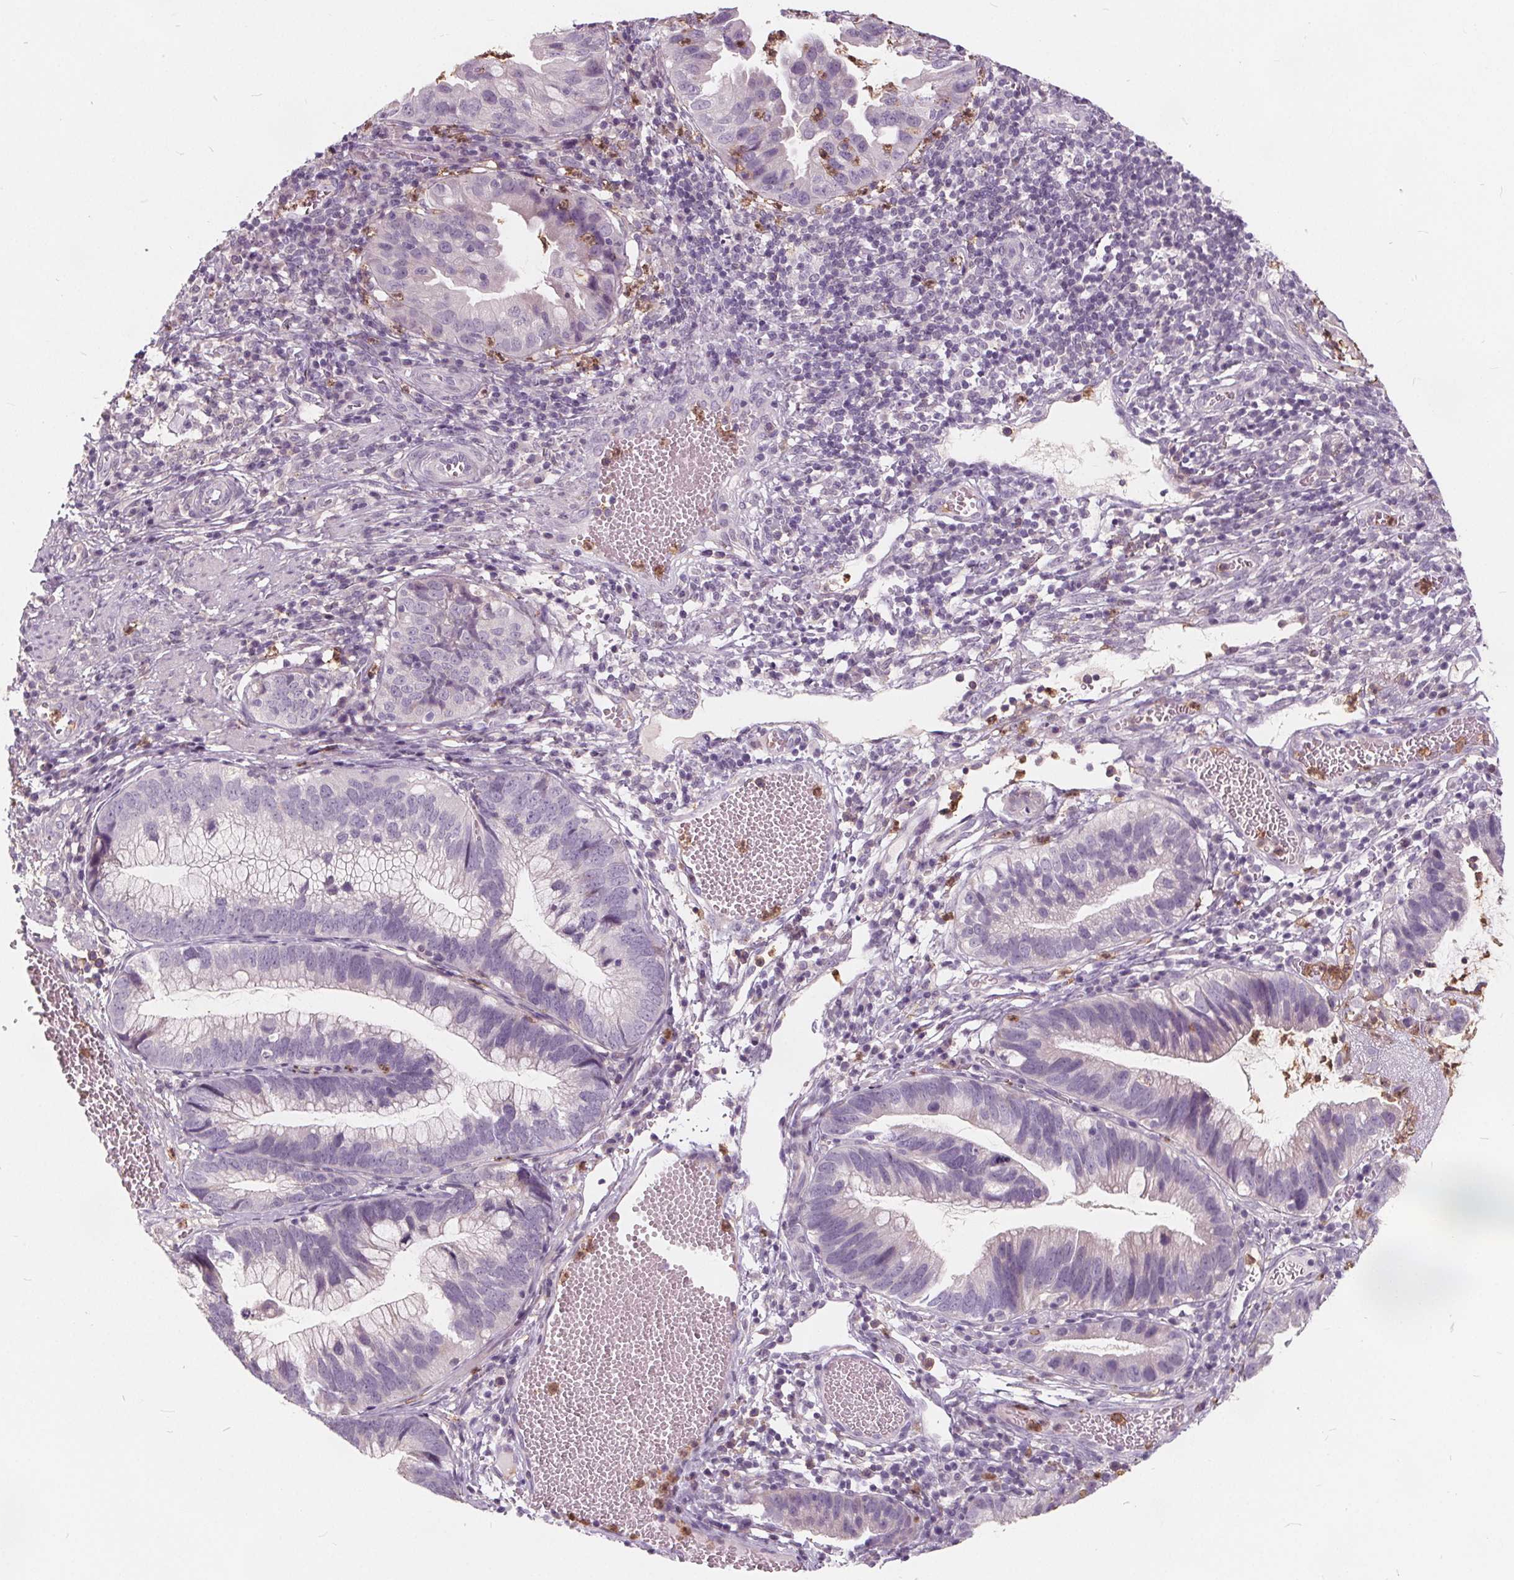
{"staining": {"intensity": "negative", "quantity": "none", "location": "none"}, "tissue": "cervical cancer", "cell_type": "Tumor cells", "image_type": "cancer", "snomed": [{"axis": "morphology", "description": "Adenocarcinoma, NOS"}, {"axis": "topography", "description": "Cervix"}], "caption": "DAB immunohistochemical staining of cervical cancer (adenocarcinoma) shows no significant positivity in tumor cells.", "gene": "HAAO", "patient": {"sex": "female", "age": 34}}